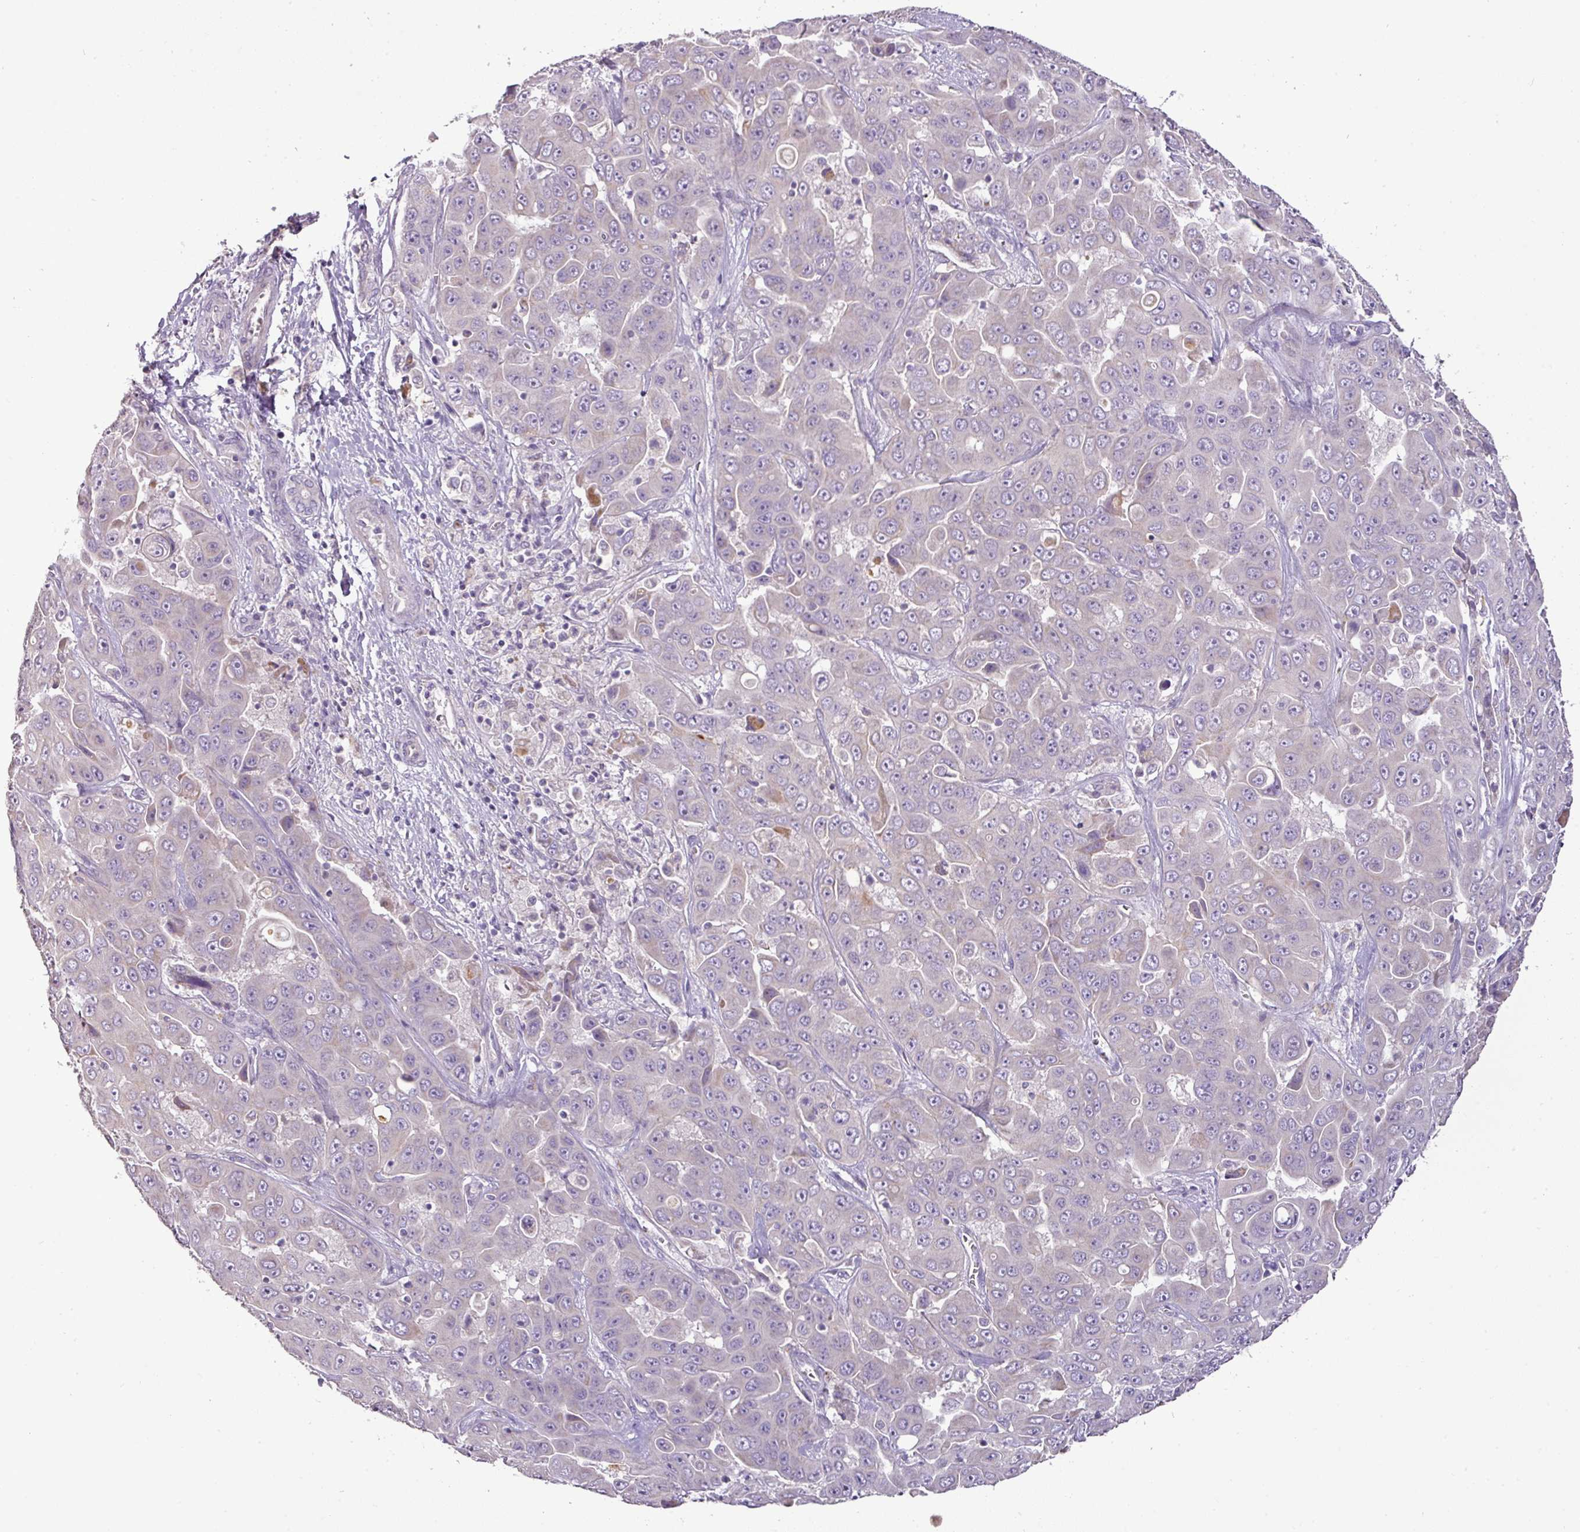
{"staining": {"intensity": "negative", "quantity": "none", "location": "none"}, "tissue": "liver cancer", "cell_type": "Tumor cells", "image_type": "cancer", "snomed": [{"axis": "morphology", "description": "Cholangiocarcinoma"}, {"axis": "topography", "description": "Liver"}], "caption": "There is no significant positivity in tumor cells of liver cancer.", "gene": "BRINP2", "patient": {"sex": "female", "age": 52}}